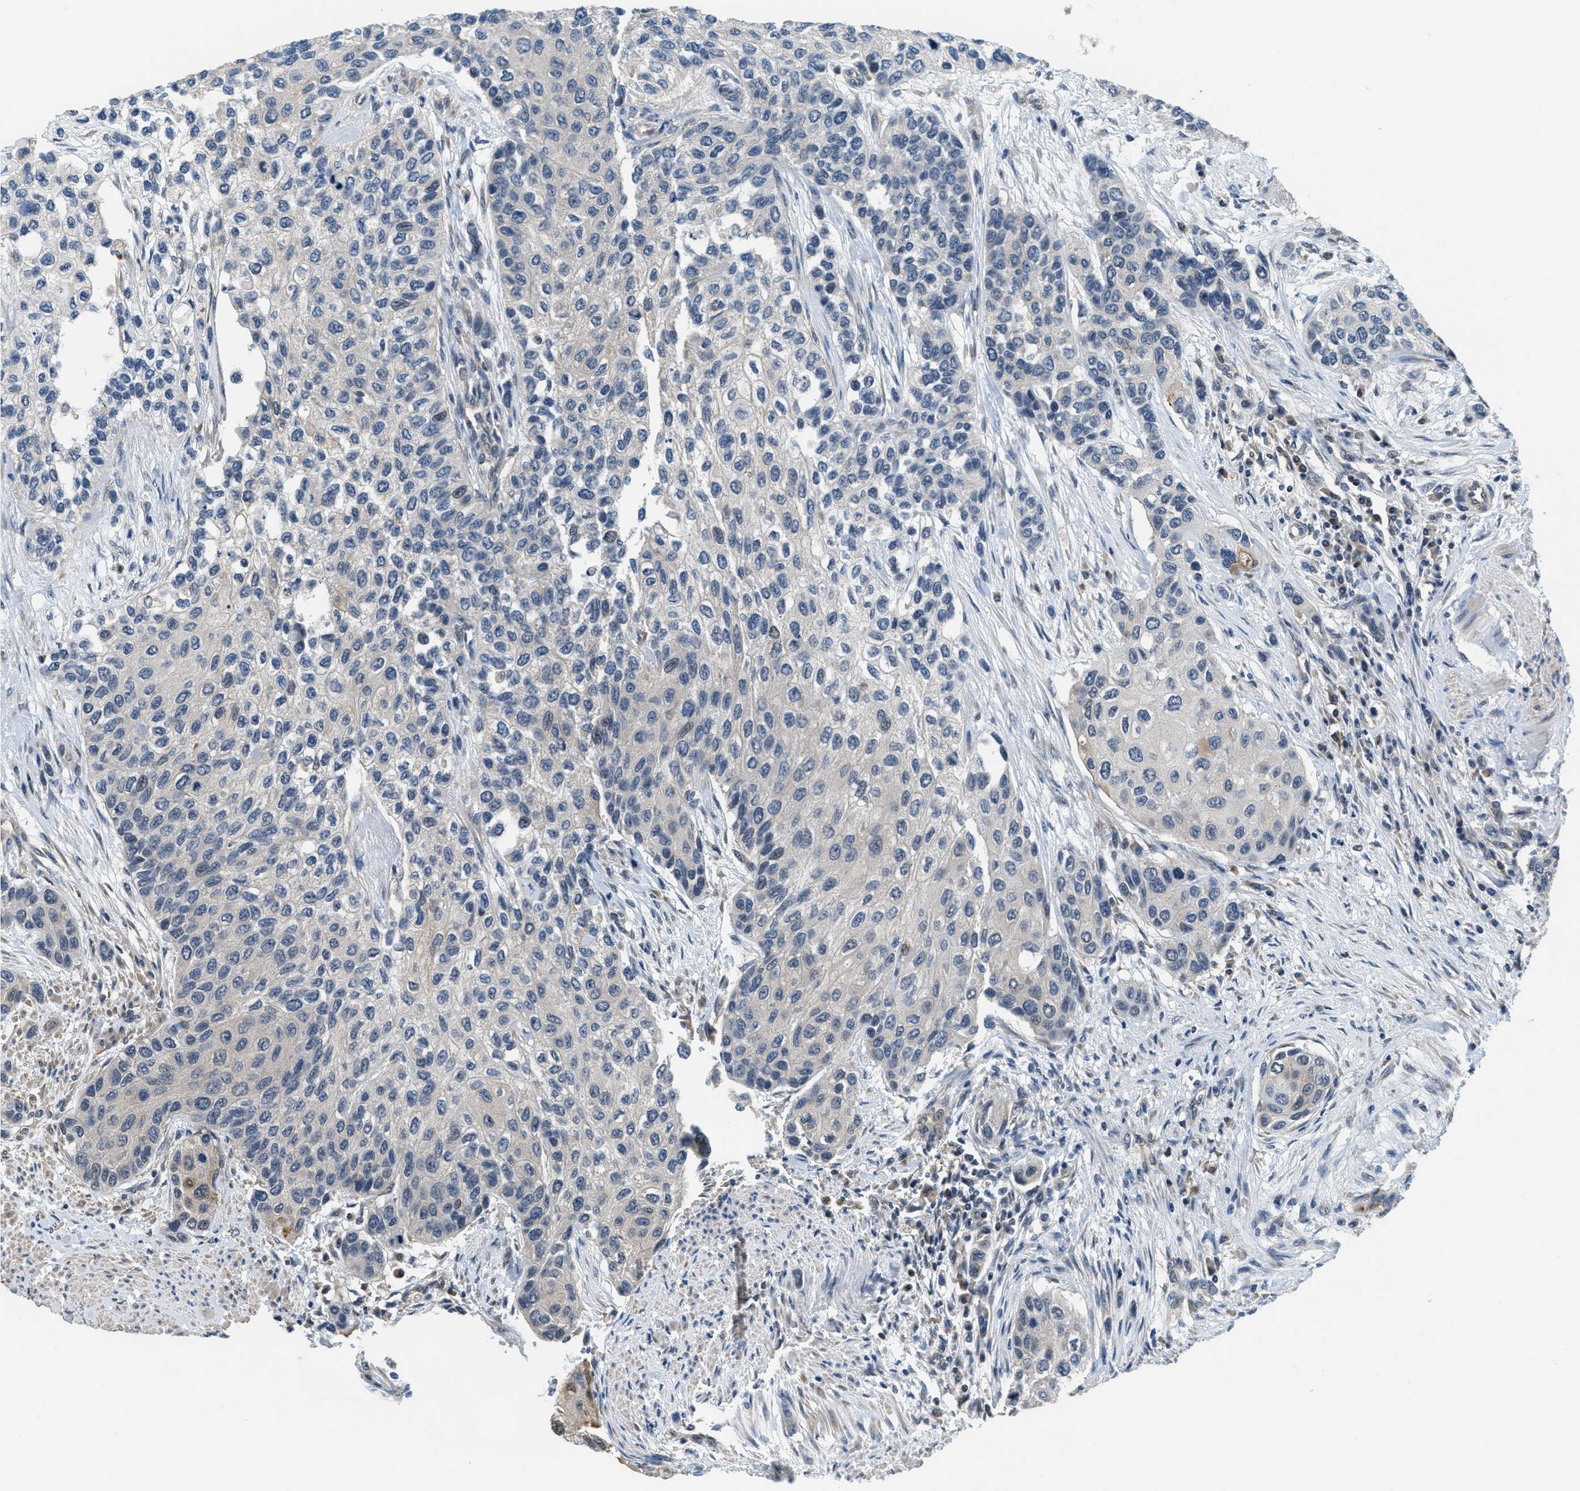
{"staining": {"intensity": "negative", "quantity": "none", "location": "none"}, "tissue": "urothelial cancer", "cell_type": "Tumor cells", "image_type": "cancer", "snomed": [{"axis": "morphology", "description": "Urothelial carcinoma, High grade"}, {"axis": "topography", "description": "Urinary bladder"}], "caption": "DAB (3,3'-diaminobenzidine) immunohistochemical staining of urothelial cancer displays no significant staining in tumor cells. The staining was performed using DAB (3,3'-diaminobenzidine) to visualize the protein expression in brown, while the nuclei were stained in blue with hematoxylin (Magnification: 20x).", "gene": "NAT1", "patient": {"sex": "female", "age": 56}}